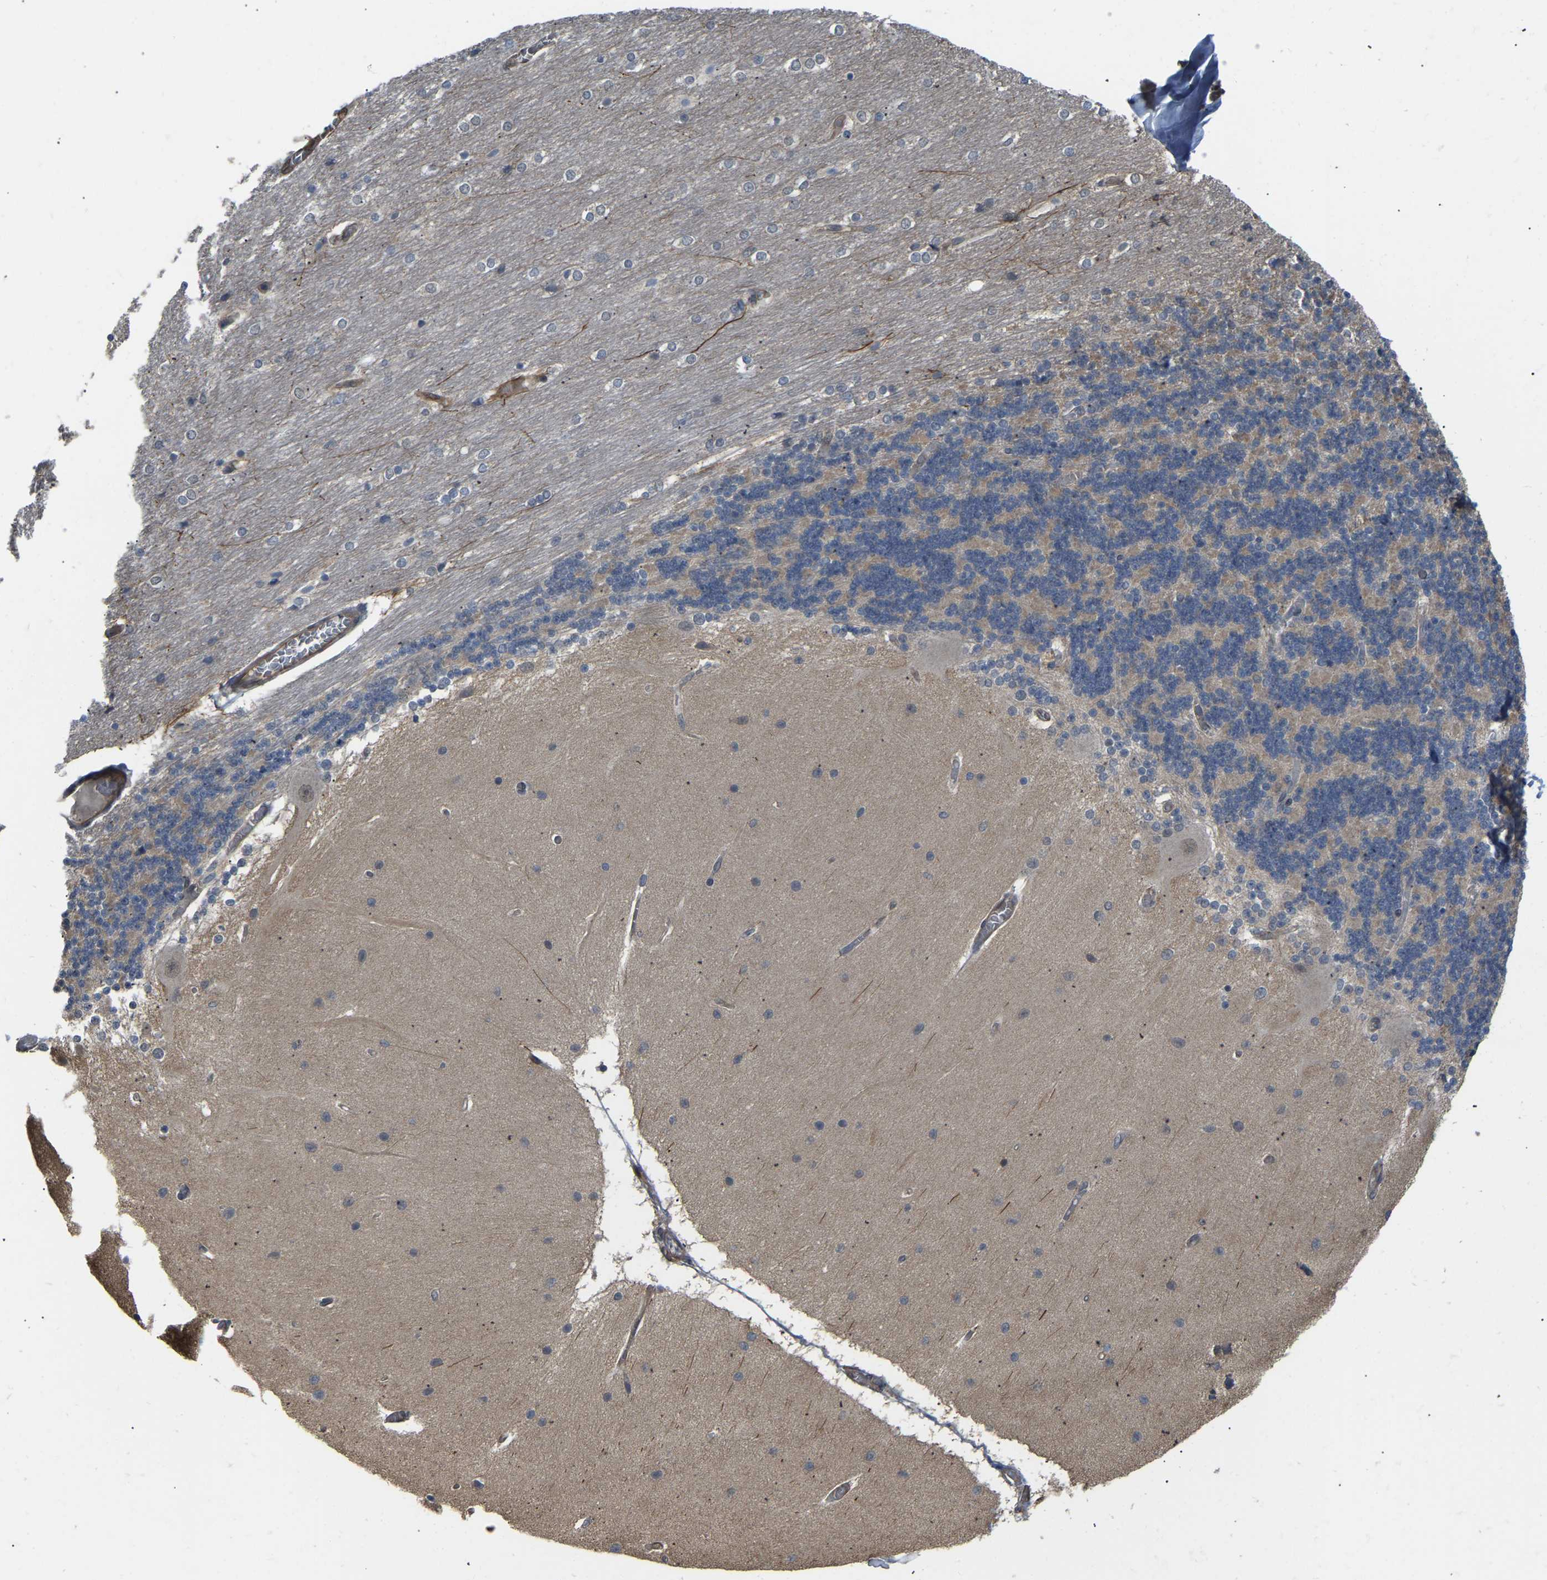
{"staining": {"intensity": "moderate", "quantity": ">75%", "location": "cytoplasmic/membranous"}, "tissue": "cerebellum", "cell_type": "Cells in granular layer", "image_type": "normal", "snomed": [{"axis": "morphology", "description": "Normal tissue, NOS"}, {"axis": "topography", "description": "Cerebellum"}], "caption": "DAB (3,3'-diaminobenzidine) immunohistochemical staining of benign cerebellum exhibits moderate cytoplasmic/membranous protein positivity in about >75% of cells in granular layer. Nuclei are stained in blue.", "gene": "LIMK2", "patient": {"sex": "female", "age": 54}}